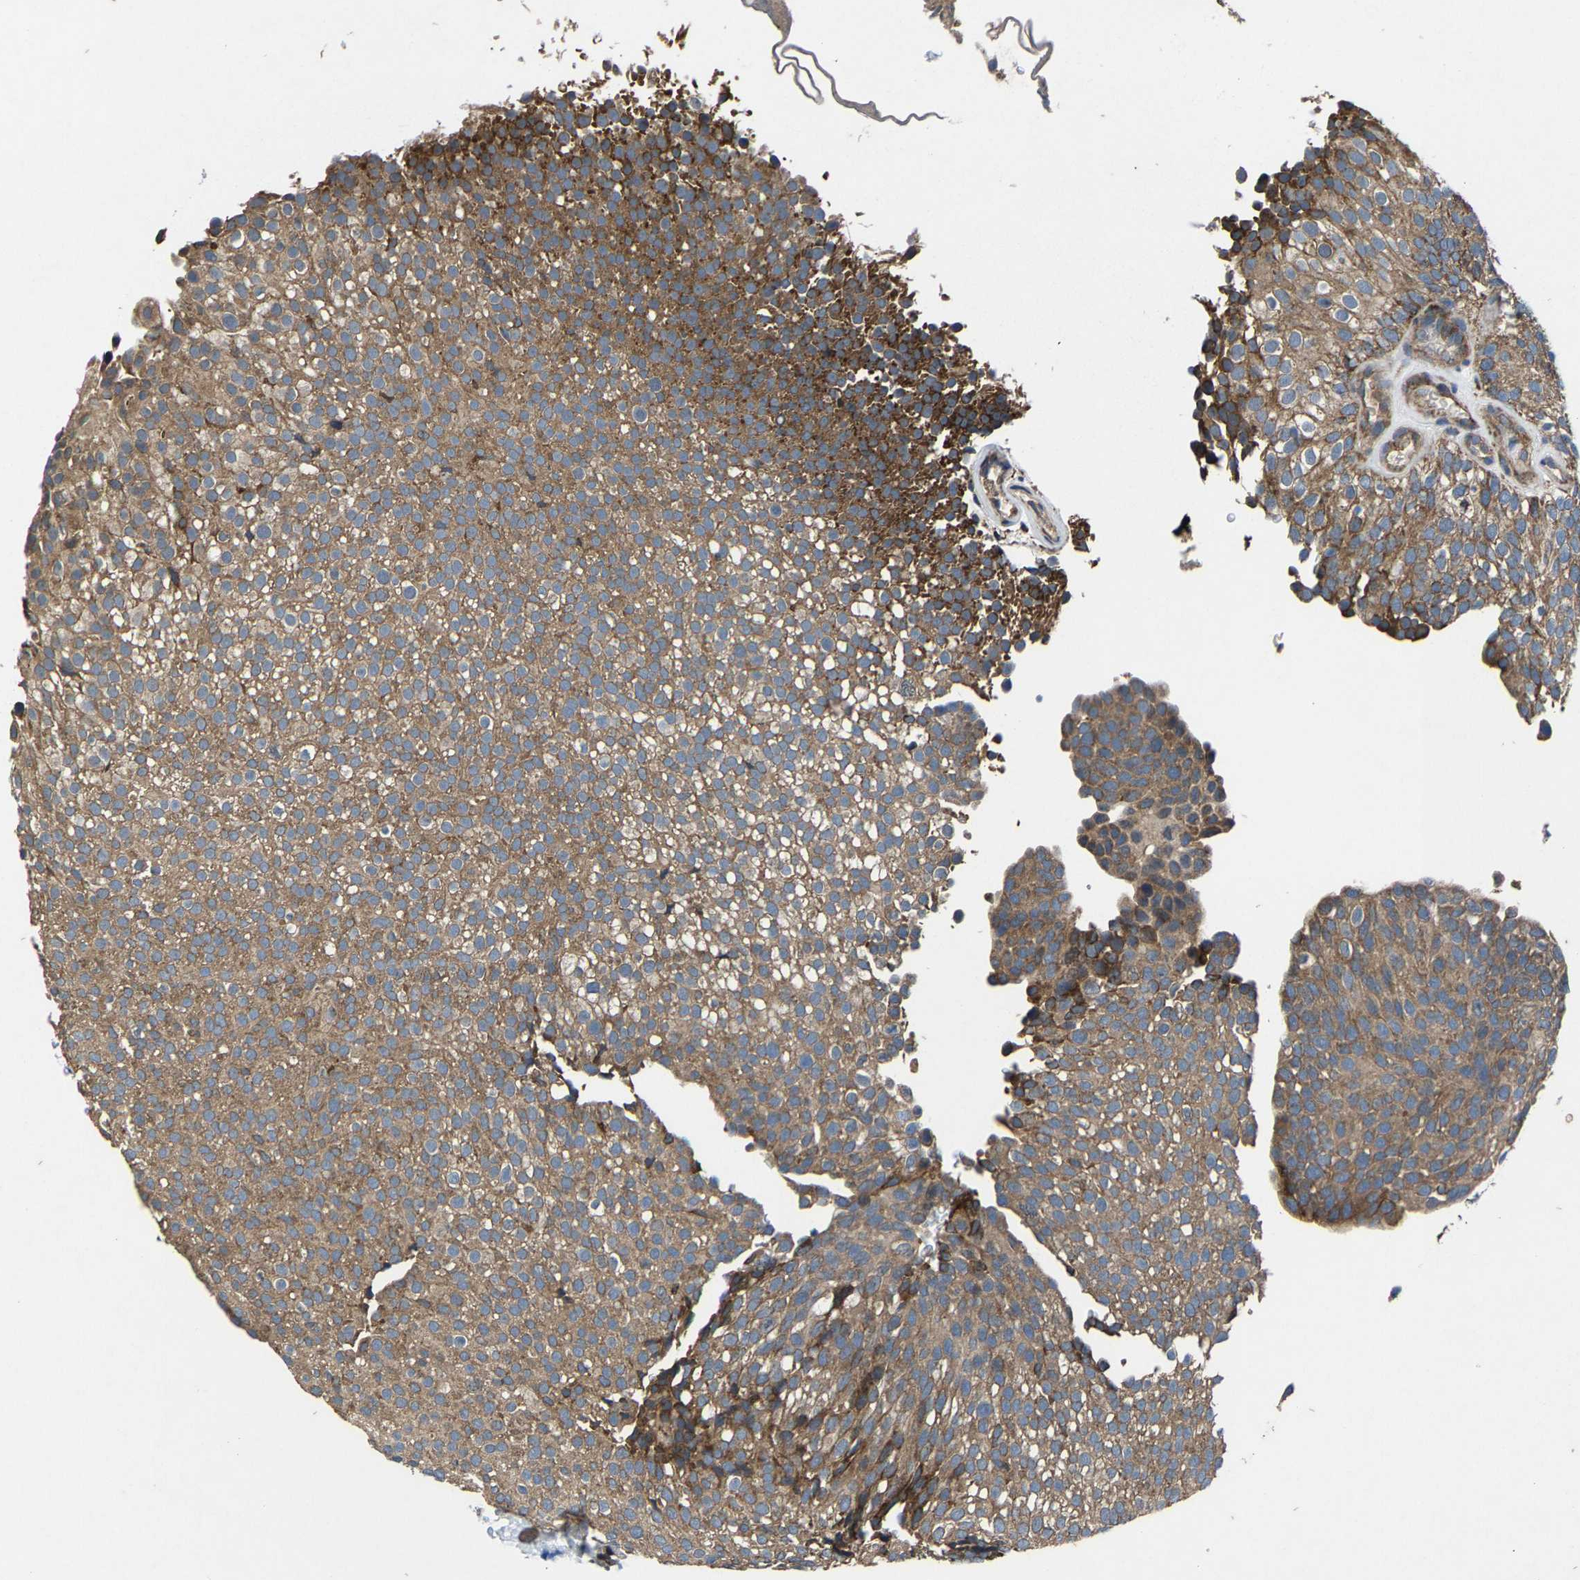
{"staining": {"intensity": "moderate", "quantity": ">75%", "location": "cytoplasmic/membranous"}, "tissue": "urothelial cancer", "cell_type": "Tumor cells", "image_type": "cancer", "snomed": [{"axis": "morphology", "description": "Urothelial carcinoma, Low grade"}, {"axis": "topography", "description": "Urinary bladder"}], "caption": "Low-grade urothelial carcinoma stained with a brown dye displays moderate cytoplasmic/membranous positive positivity in about >75% of tumor cells.", "gene": "PDP1", "patient": {"sex": "male", "age": 78}}